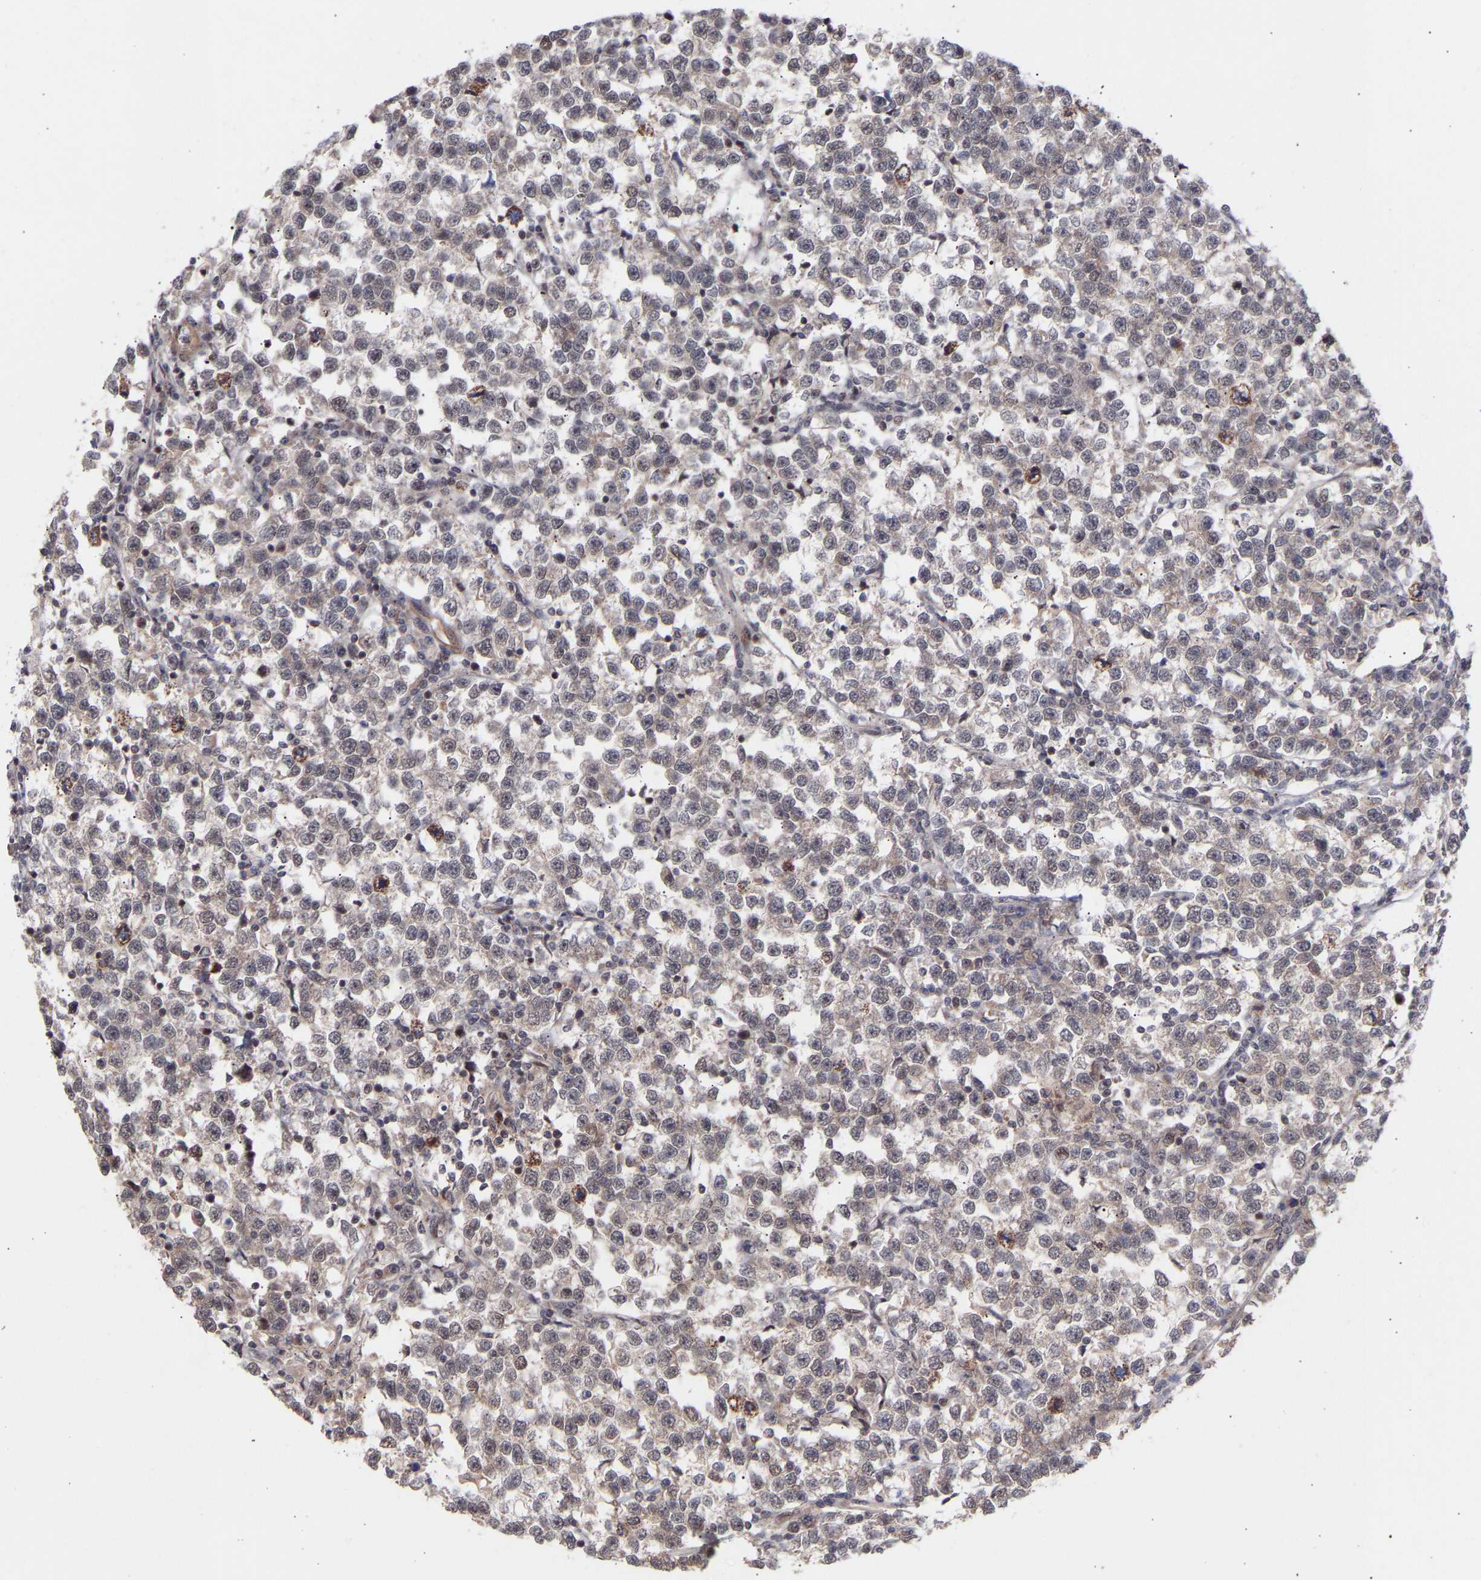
{"staining": {"intensity": "weak", "quantity": "<25%", "location": "cytoplasmic/membranous"}, "tissue": "testis cancer", "cell_type": "Tumor cells", "image_type": "cancer", "snomed": [{"axis": "morphology", "description": "Normal tissue, NOS"}, {"axis": "morphology", "description": "Seminoma, NOS"}, {"axis": "topography", "description": "Testis"}], "caption": "High magnification brightfield microscopy of testis seminoma stained with DAB (3,3'-diaminobenzidine) (brown) and counterstained with hematoxylin (blue): tumor cells show no significant staining. The staining was performed using DAB to visualize the protein expression in brown, while the nuclei were stained in blue with hematoxylin (Magnification: 20x).", "gene": "PDLIM5", "patient": {"sex": "male", "age": 43}}